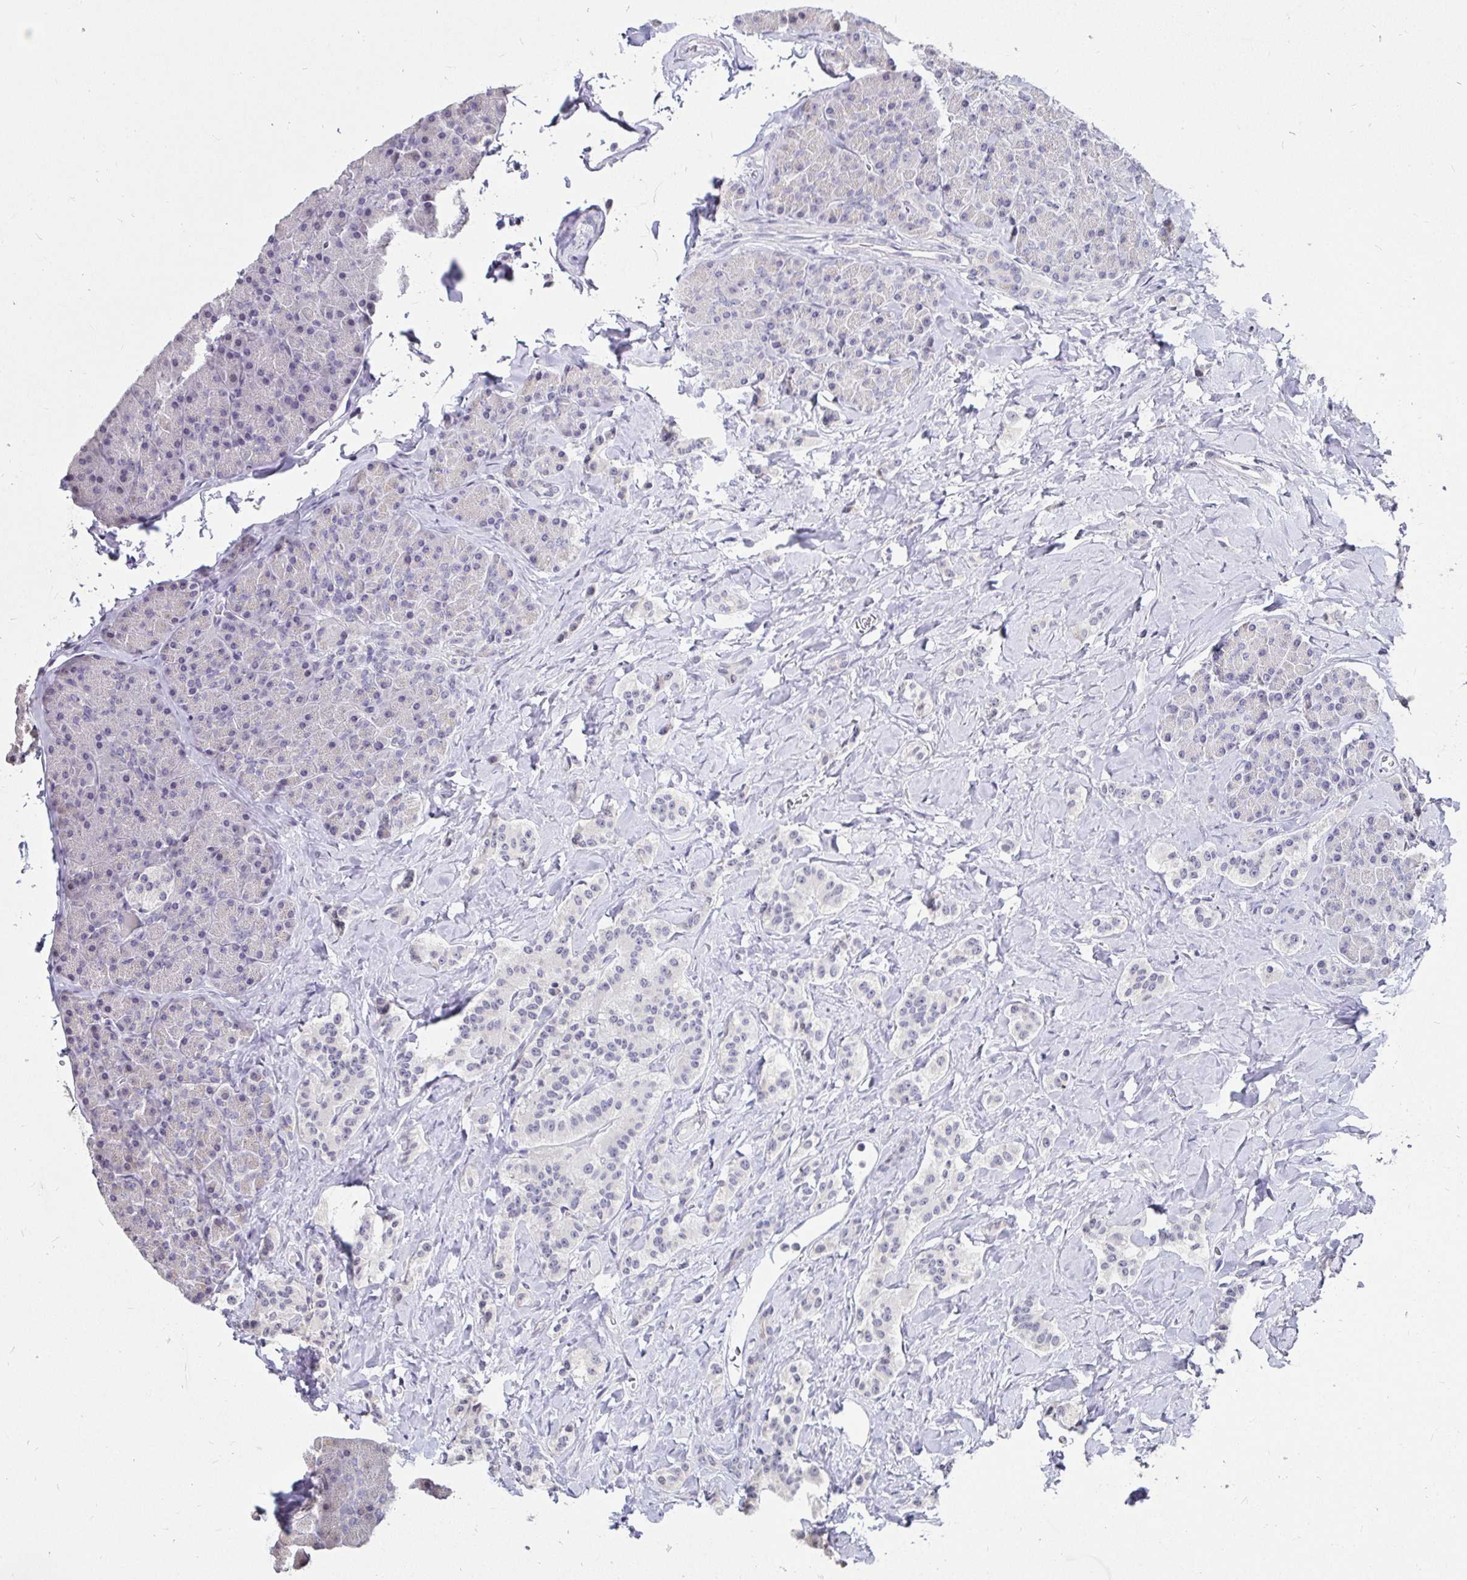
{"staining": {"intensity": "negative", "quantity": "none", "location": "none"}, "tissue": "carcinoid", "cell_type": "Tumor cells", "image_type": "cancer", "snomed": [{"axis": "morphology", "description": "Normal tissue, NOS"}, {"axis": "morphology", "description": "Carcinoid, malignant, NOS"}, {"axis": "topography", "description": "Pancreas"}], "caption": "Histopathology image shows no significant protein expression in tumor cells of malignant carcinoid.", "gene": "ANLN", "patient": {"sex": "male", "age": 36}}